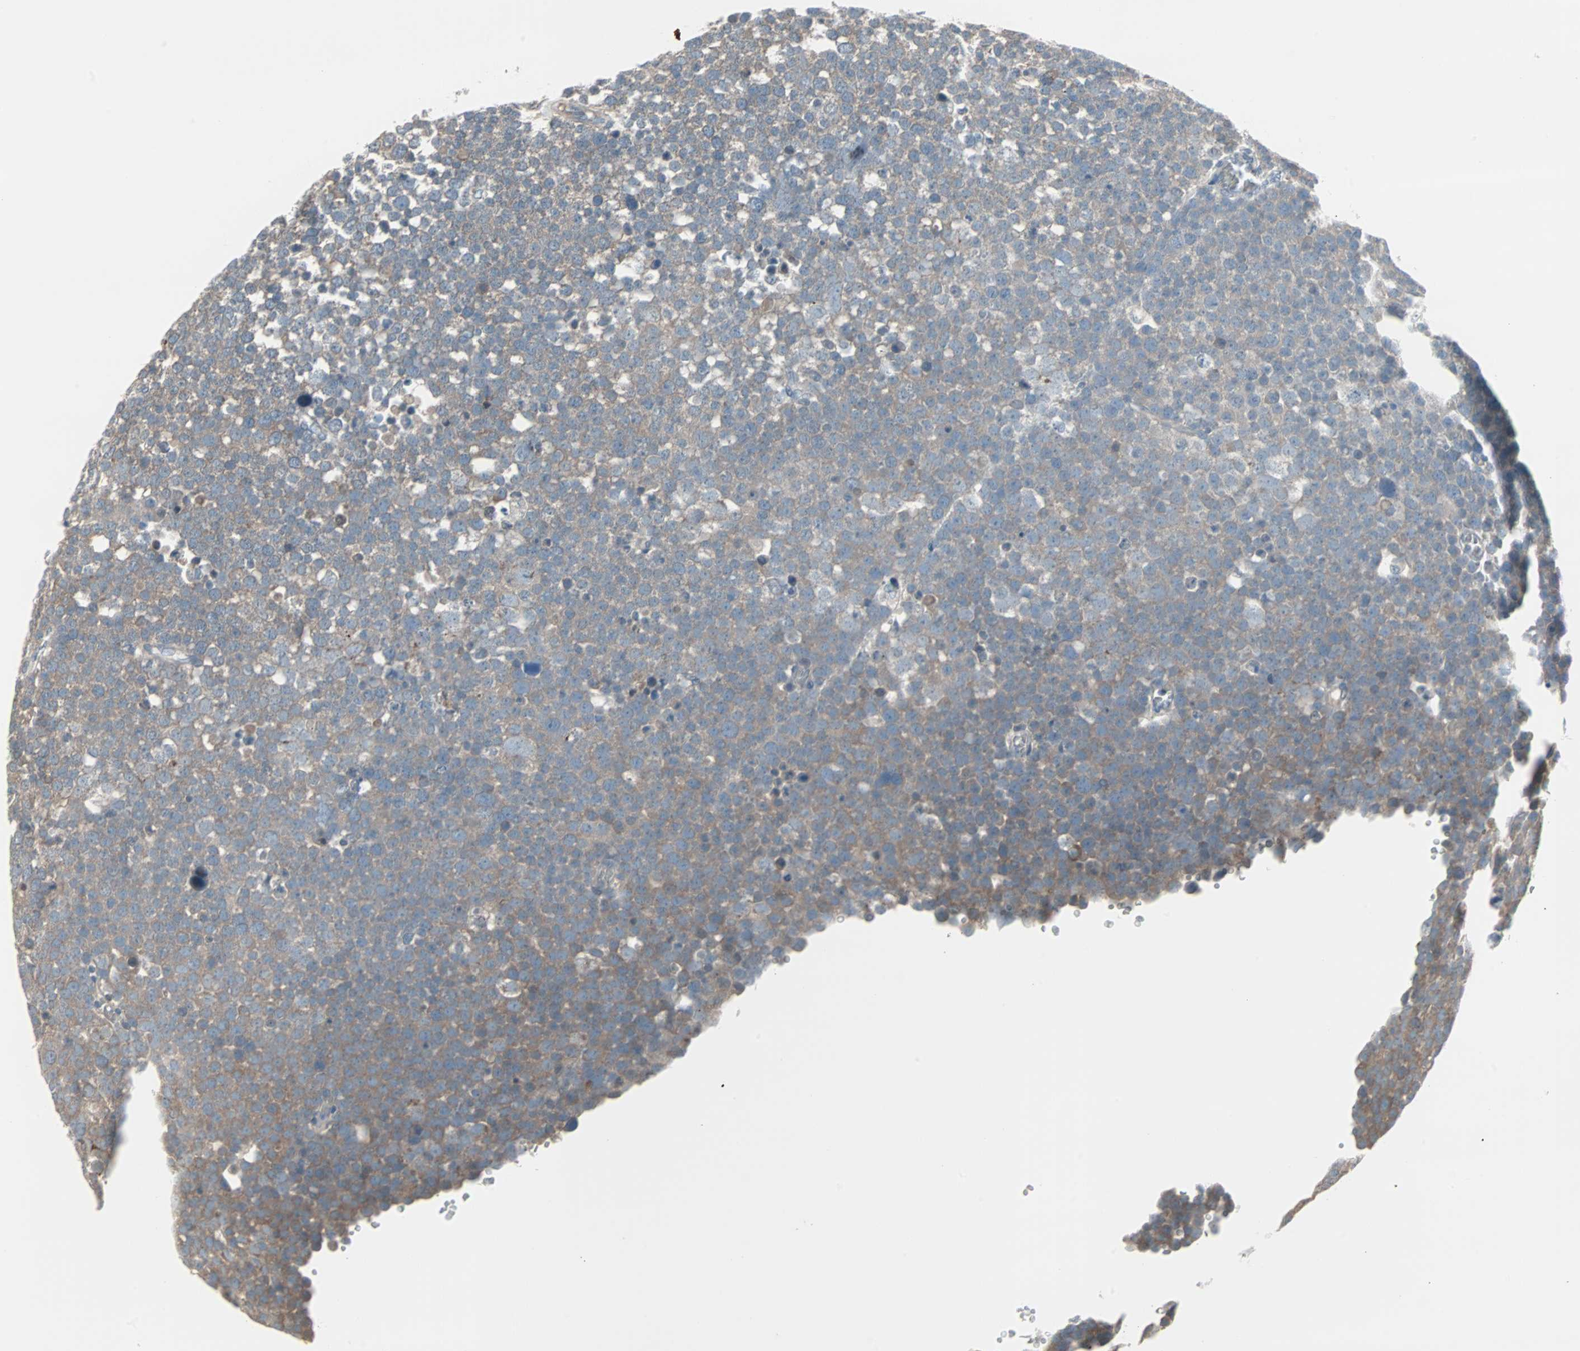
{"staining": {"intensity": "weak", "quantity": "25%-75%", "location": "cytoplasmic/membranous"}, "tissue": "testis cancer", "cell_type": "Tumor cells", "image_type": "cancer", "snomed": [{"axis": "morphology", "description": "Seminoma, NOS"}, {"axis": "topography", "description": "Testis"}], "caption": "DAB immunohistochemical staining of human testis cancer (seminoma) shows weak cytoplasmic/membranous protein expression in about 25%-75% of tumor cells.", "gene": "ZSCAN32", "patient": {"sex": "male", "age": 71}}